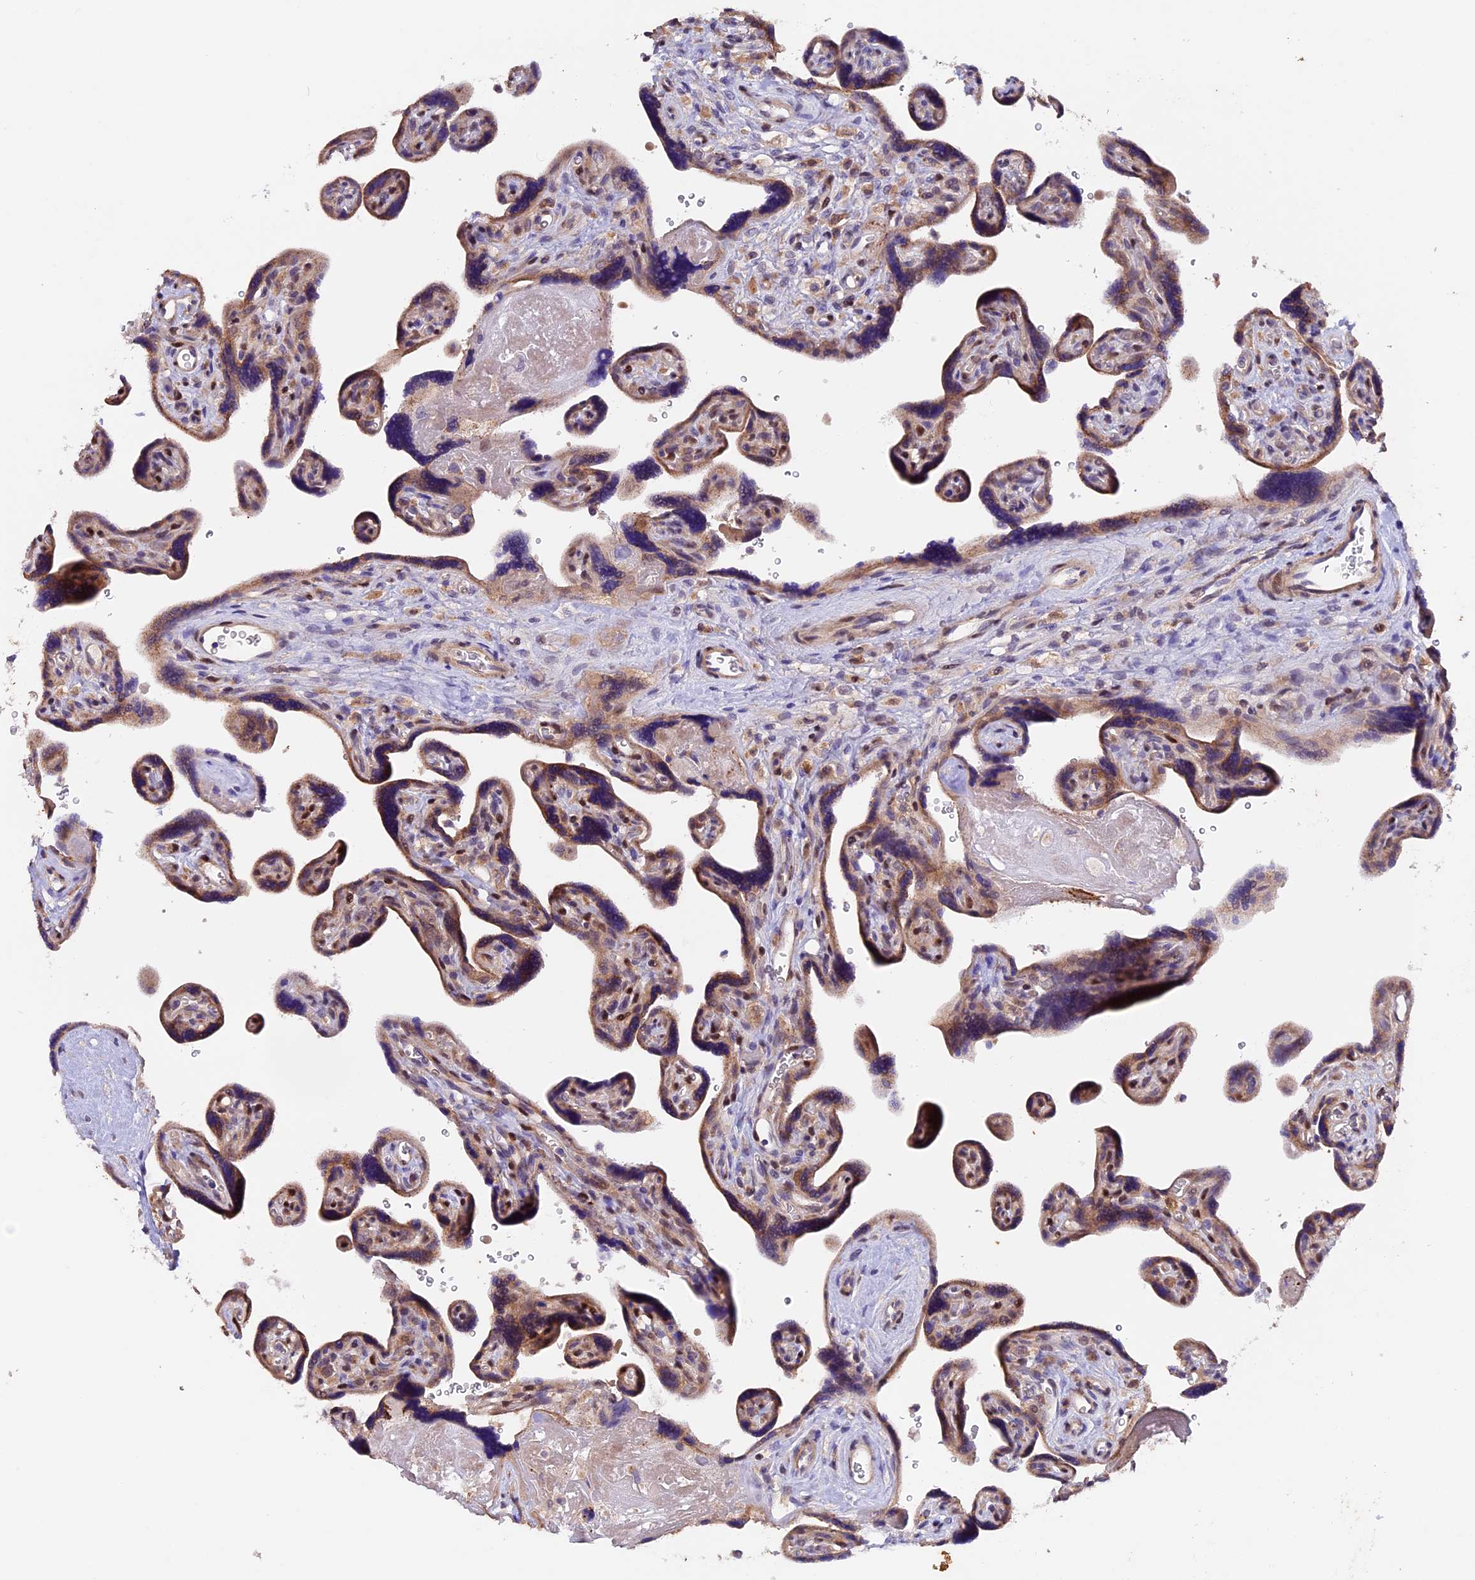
{"staining": {"intensity": "weak", "quantity": "25%-75%", "location": "cytoplasmic/membranous"}, "tissue": "placenta", "cell_type": "Trophoblastic cells", "image_type": "normal", "snomed": [{"axis": "morphology", "description": "Normal tissue, NOS"}, {"axis": "topography", "description": "Placenta"}], "caption": "Immunohistochemical staining of normal human placenta shows low levels of weak cytoplasmic/membranous staining in approximately 25%-75% of trophoblastic cells.", "gene": "NCK2", "patient": {"sex": "female", "age": 39}}